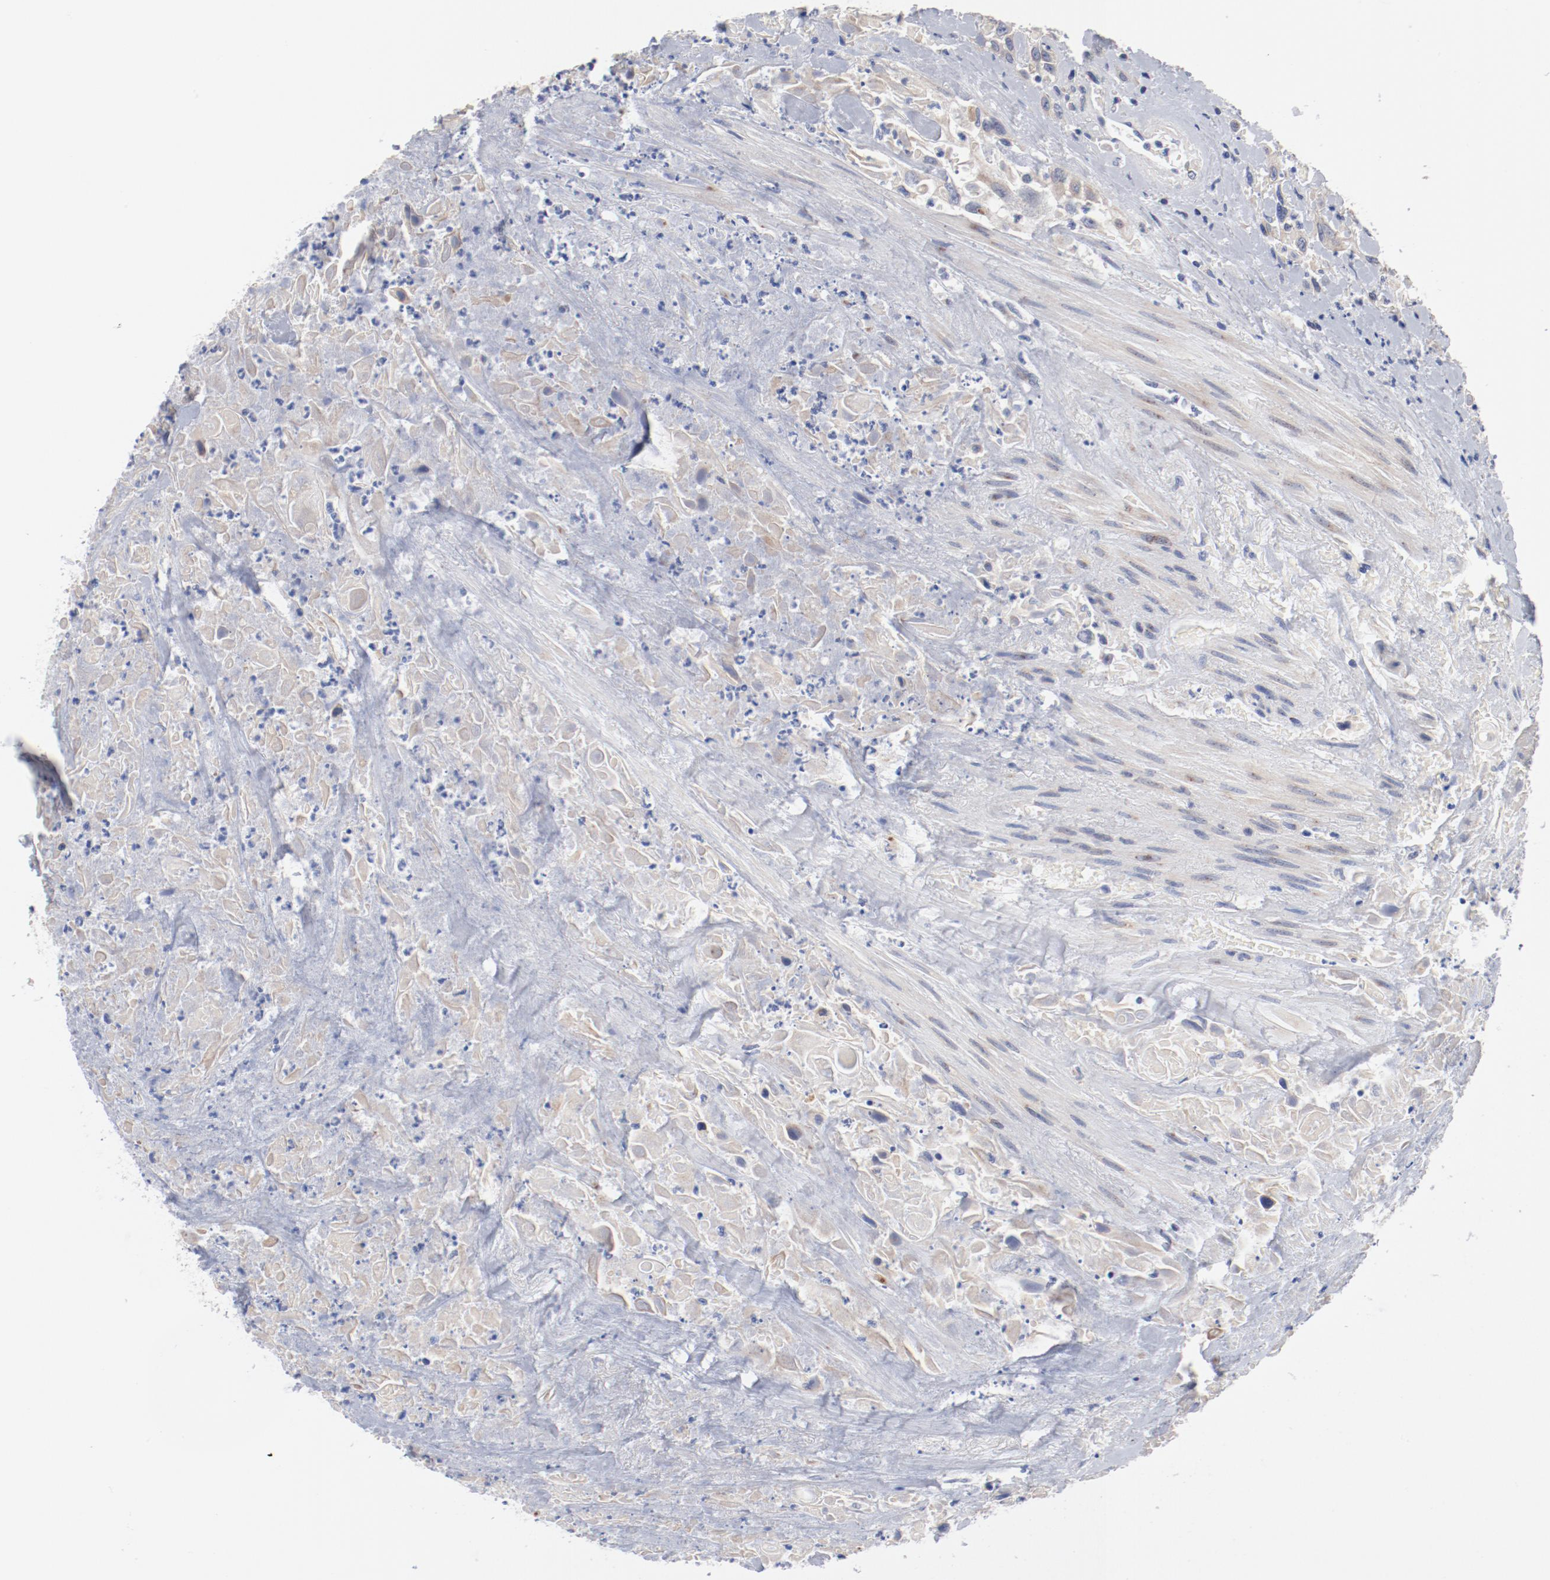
{"staining": {"intensity": "weak", "quantity": "25%-75%", "location": "cytoplasmic/membranous"}, "tissue": "urothelial cancer", "cell_type": "Tumor cells", "image_type": "cancer", "snomed": [{"axis": "morphology", "description": "Urothelial carcinoma, High grade"}, {"axis": "topography", "description": "Urinary bladder"}], "caption": "High-magnification brightfield microscopy of urothelial cancer stained with DAB (3,3'-diaminobenzidine) (brown) and counterstained with hematoxylin (blue). tumor cells exhibit weak cytoplasmic/membranous expression is seen in about25%-75% of cells.", "gene": "GPR143", "patient": {"sex": "female", "age": 84}}